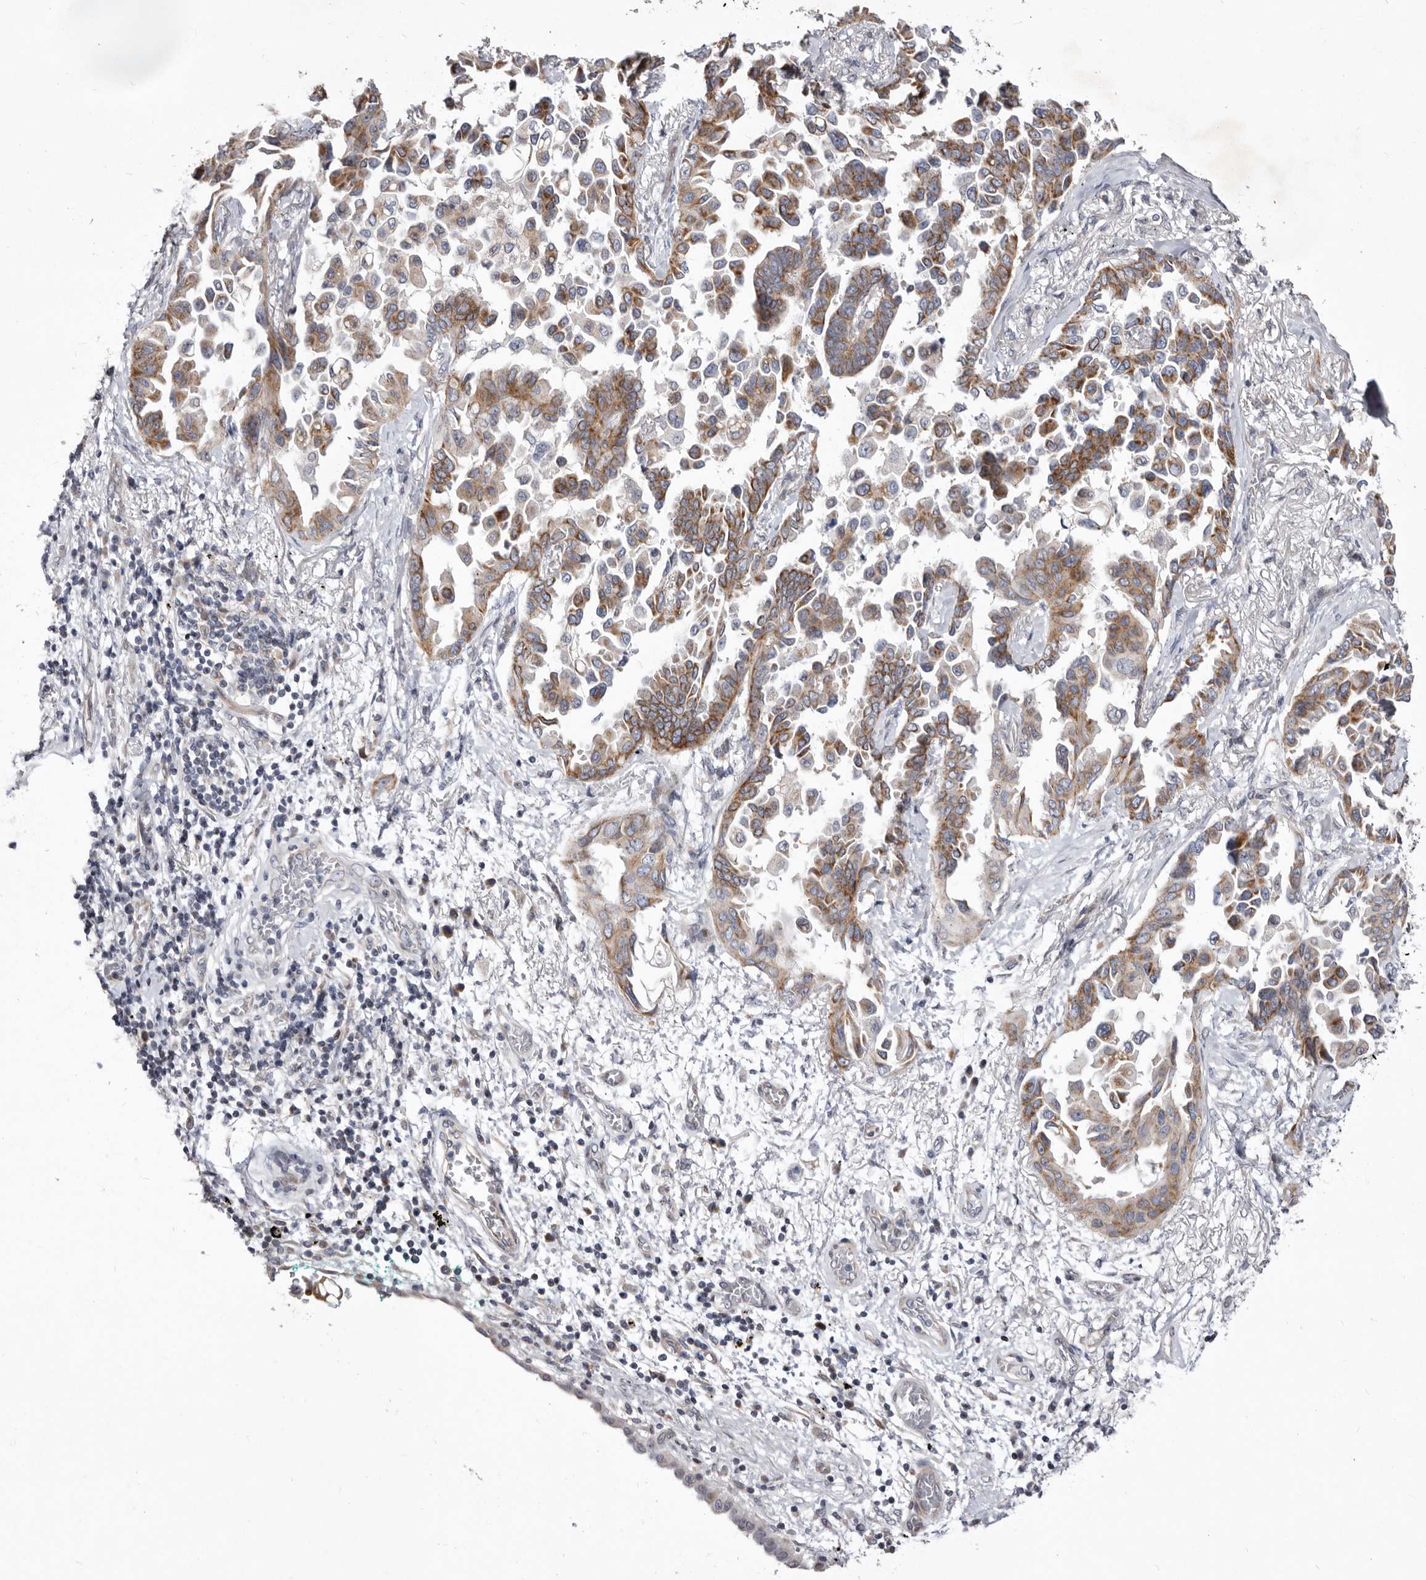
{"staining": {"intensity": "moderate", "quantity": ">75%", "location": "cytoplasmic/membranous"}, "tissue": "lung cancer", "cell_type": "Tumor cells", "image_type": "cancer", "snomed": [{"axis": "morphology", "description": "Adenocarcinoma, NOS"}, {"axis": "topography", "description": "Lung"}], "caption": "Immunohistochemistry of adenocarcinoma (lung) reveals medium levels of moderate cytoplasmic/membranous positivity in about >75% of tumor cells.", "gene": "TIMM17B", "patient": {"sex": "female", "age": 67}}